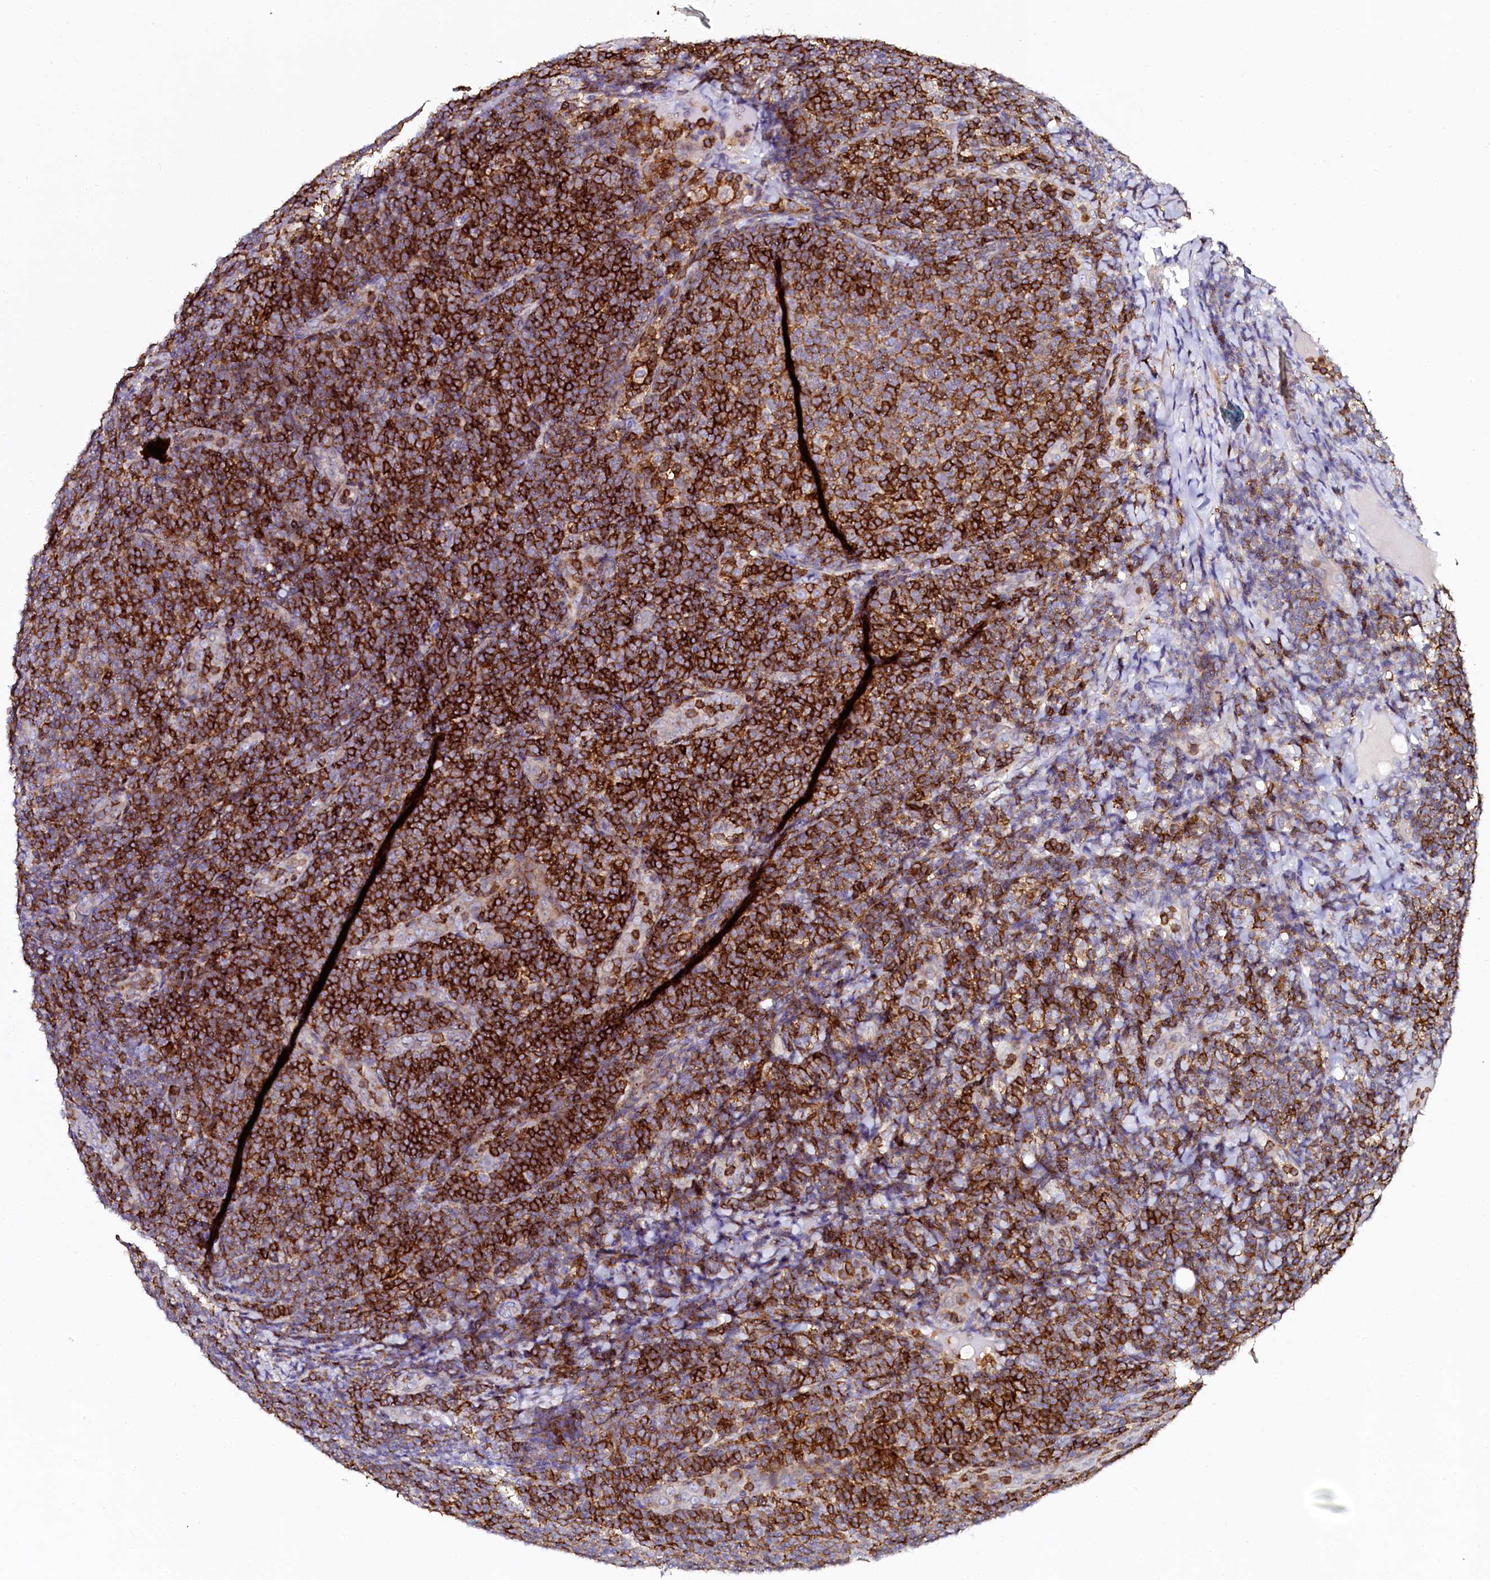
{"staining": {"intensity": "strong", "quantity": "25%-75%", "location": "cytoplasmic/membranous"}, "tissue": "lymphoma", "cell_type": "Tumor cells", "image_type": "cancer", "snomed": [{"axis": "morphology", "description": "Malignant lymphoma, non-Hodgkin's type, Low grade"}, {"axis": "topography", "description": "Lymph node"}], "caption": "The immunohistochemical stain labels strong cytoplasmic/membranous positivity in tumor cells of lymphoma tissue.", "gene": "AAAS", "patient": {"sex": "male", "age": 66}}